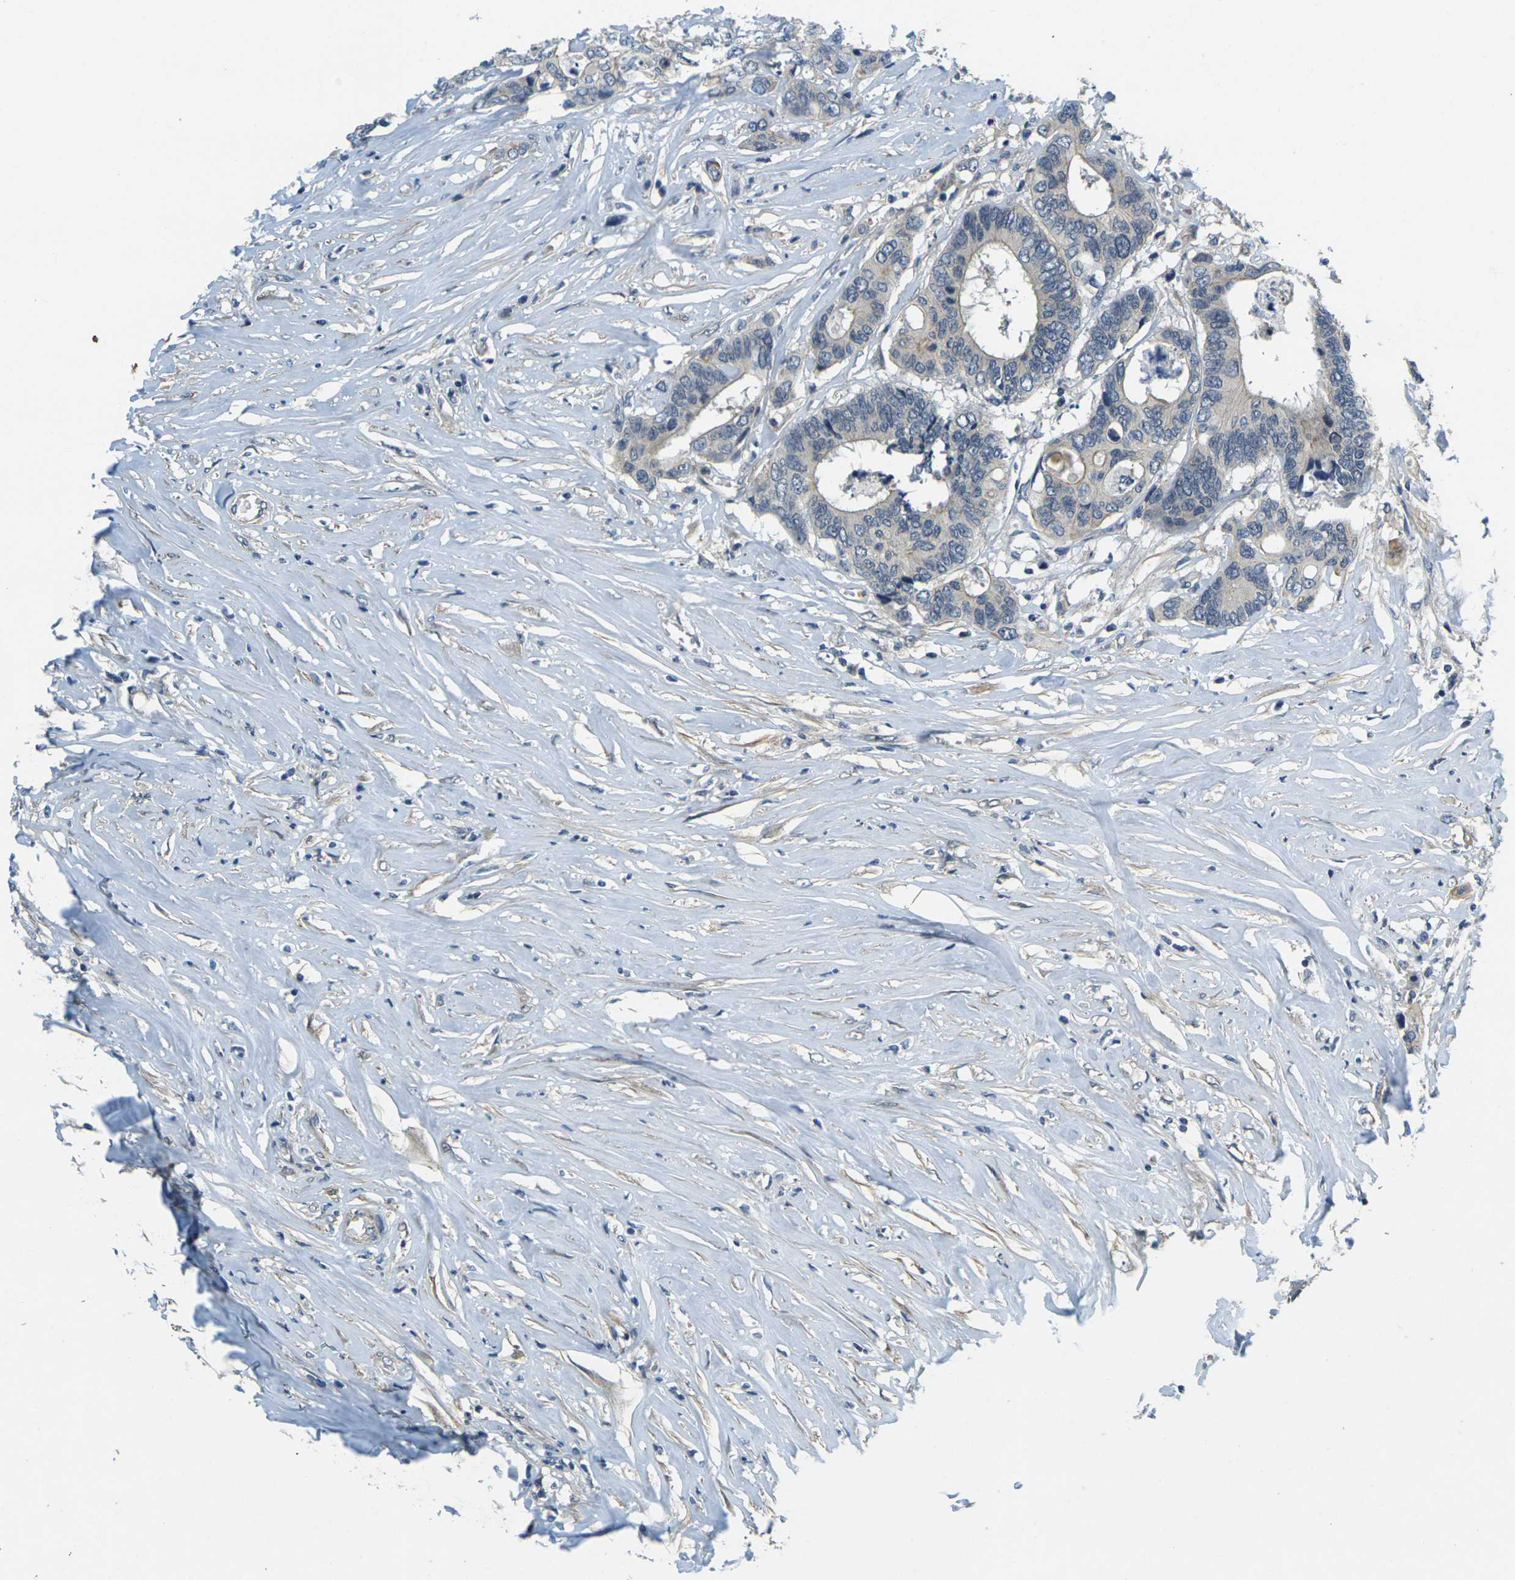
{"staining": {"intensity": "negative", "quantity": "none", "location": "none"}, "tissue": "colorectal cancer", "cell_type": "Tumor cells", "image_type": "cancer", "snomed": [{"axis": "morphology", "description": "Adenocarcinoma, NOS"}, {"axis": "topography", "description": "Rectum"}], "caption": "Immunohistochemistry (IHC) of human adenocarcinoma (colorectal) shows no positivity in tumor cells.", "gene": "KCTD10", "patient": {"sex": "male", "age": 55}}